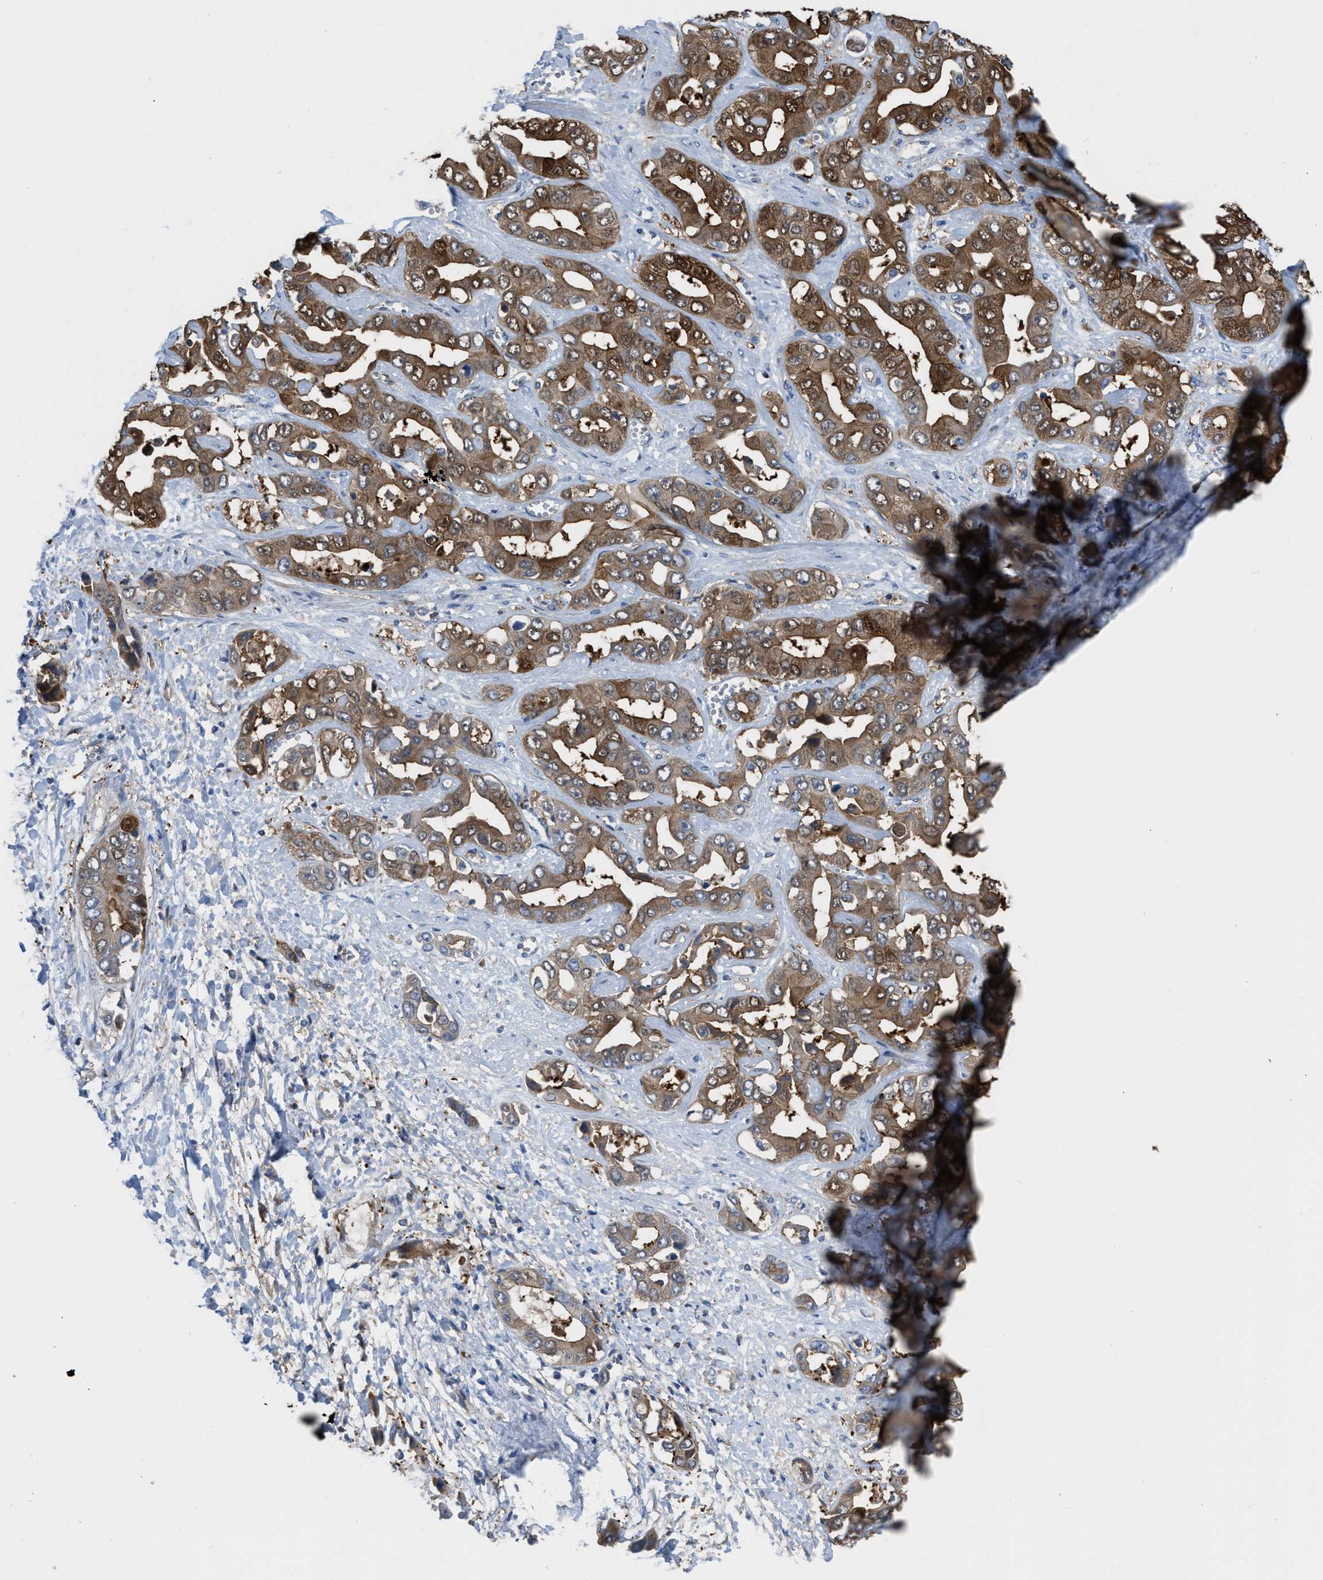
{"staining": {"intensity": "moderate", "quantity": ">75%", "location": "cytoplasmic/membranous,nuclear"}, "tissue": "liver cancer", "cell_type": "Tumor cells", "image_type": "cancer", "snomed": [{"axis": "morphology", "description": "Cholangiocarcinoma"}, {"axis": "topography", "description": "Liver"}], "caption": "This micrograph demonstrates liver cancer (cholangiocarcinoma) stained with immunohistochemistry to label a protein in brown. The cytoplasmic/membranous and nuclear of tumor cells show moderate positivity for the protein. Nuclei are counter-stained blue.", "gene": "TRIOBP", "patient": {"sex": "female", "age": 52}}